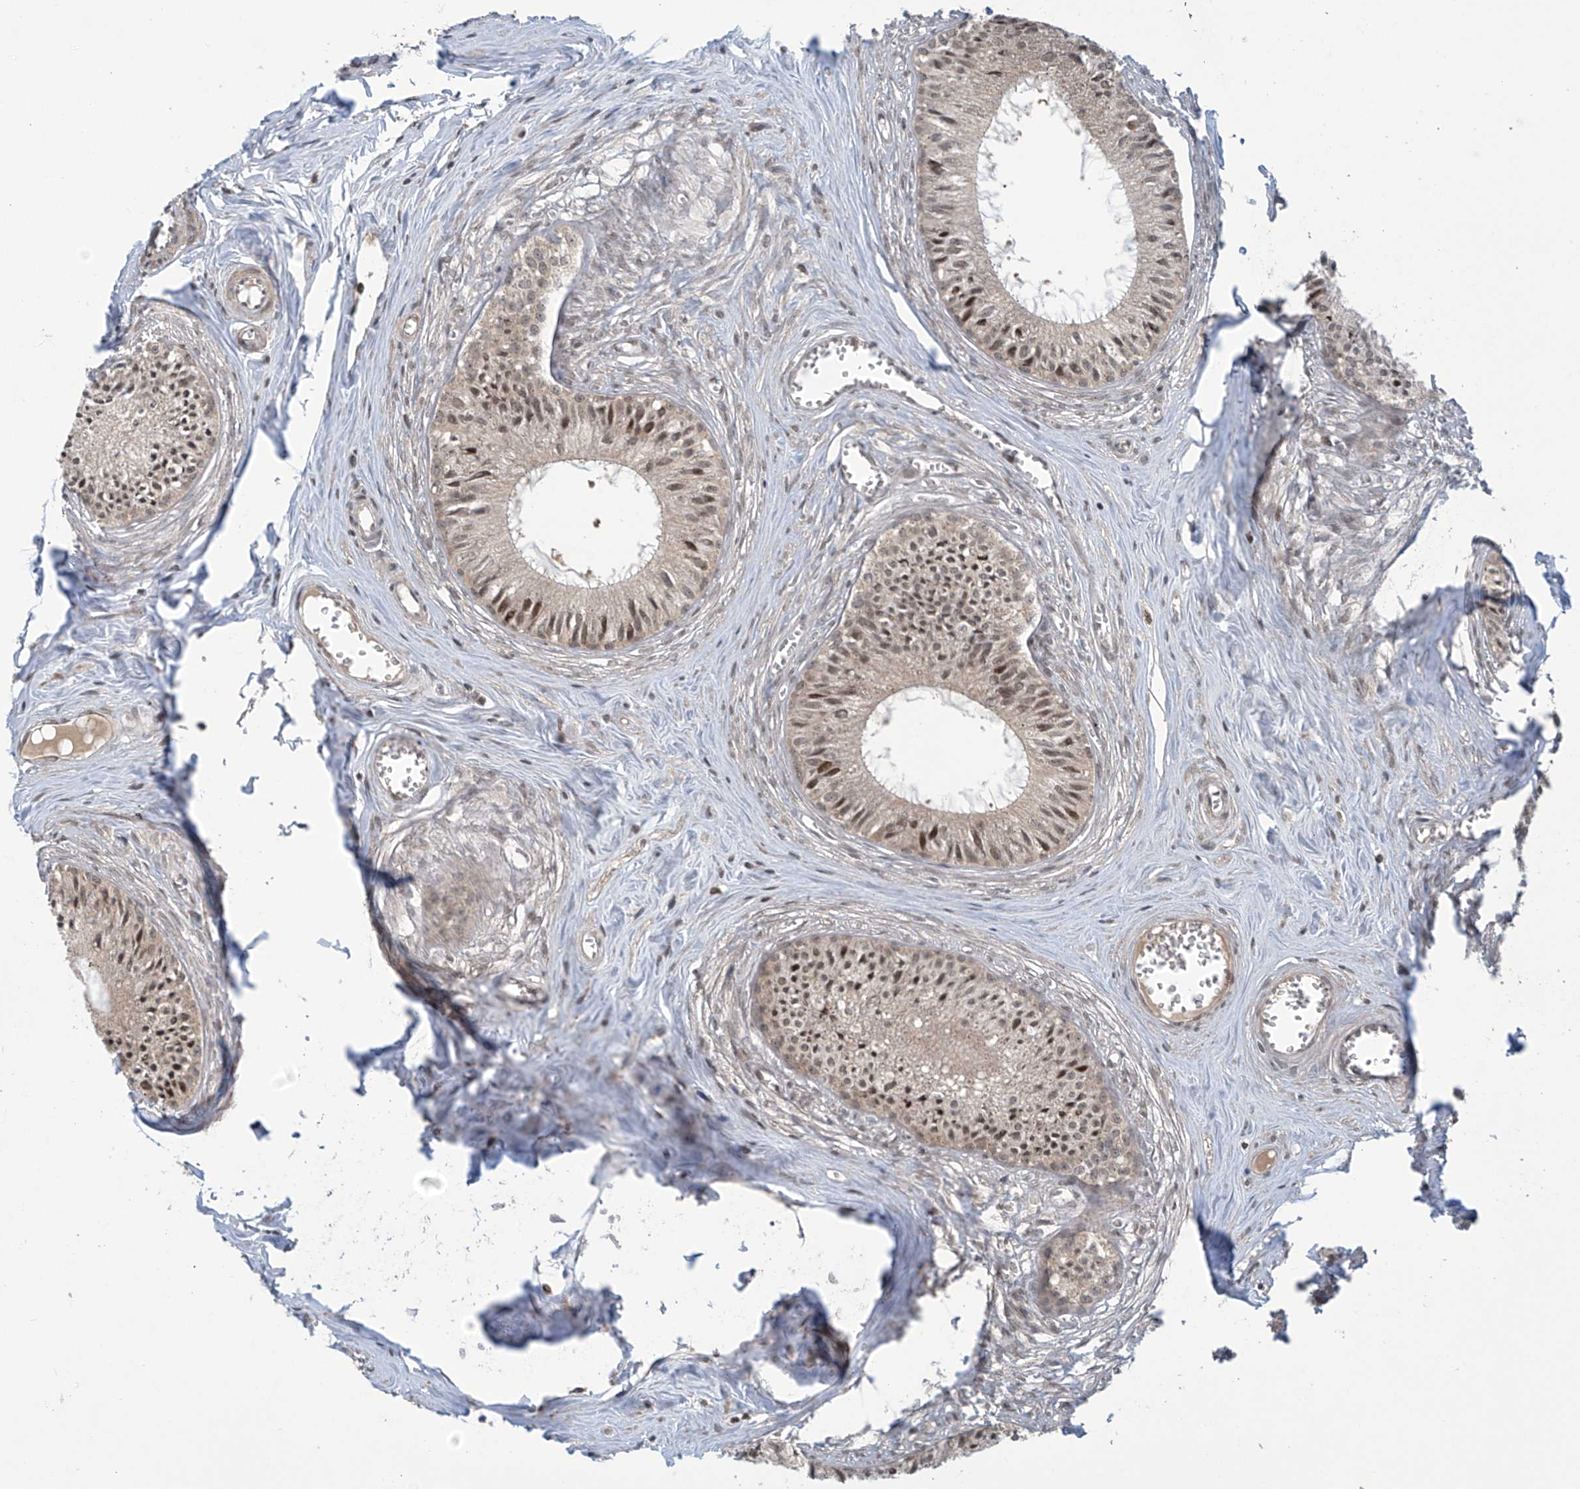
{"staining": {"intensity": "moderate", "quantity": ">75%", "location": "cytoplasmic/membranous,nuclear"}, "tissue": "epididymis", "cell_type": "Glandular cells", "image_type": "normal", "snomed": [{"axis": "morphology", "description": "Normal tissue, NOS"}, {"axis": "topography", "description": "Epididymis"}], "caption": "Human epididymis stained with a brown dye reveals moderate cytoplasmic/membranous,nuclear positive positivity in approximately >75% of glandular cells.", "gene": "ABHD13", "patient": {"sex": "male", "age": 36}}